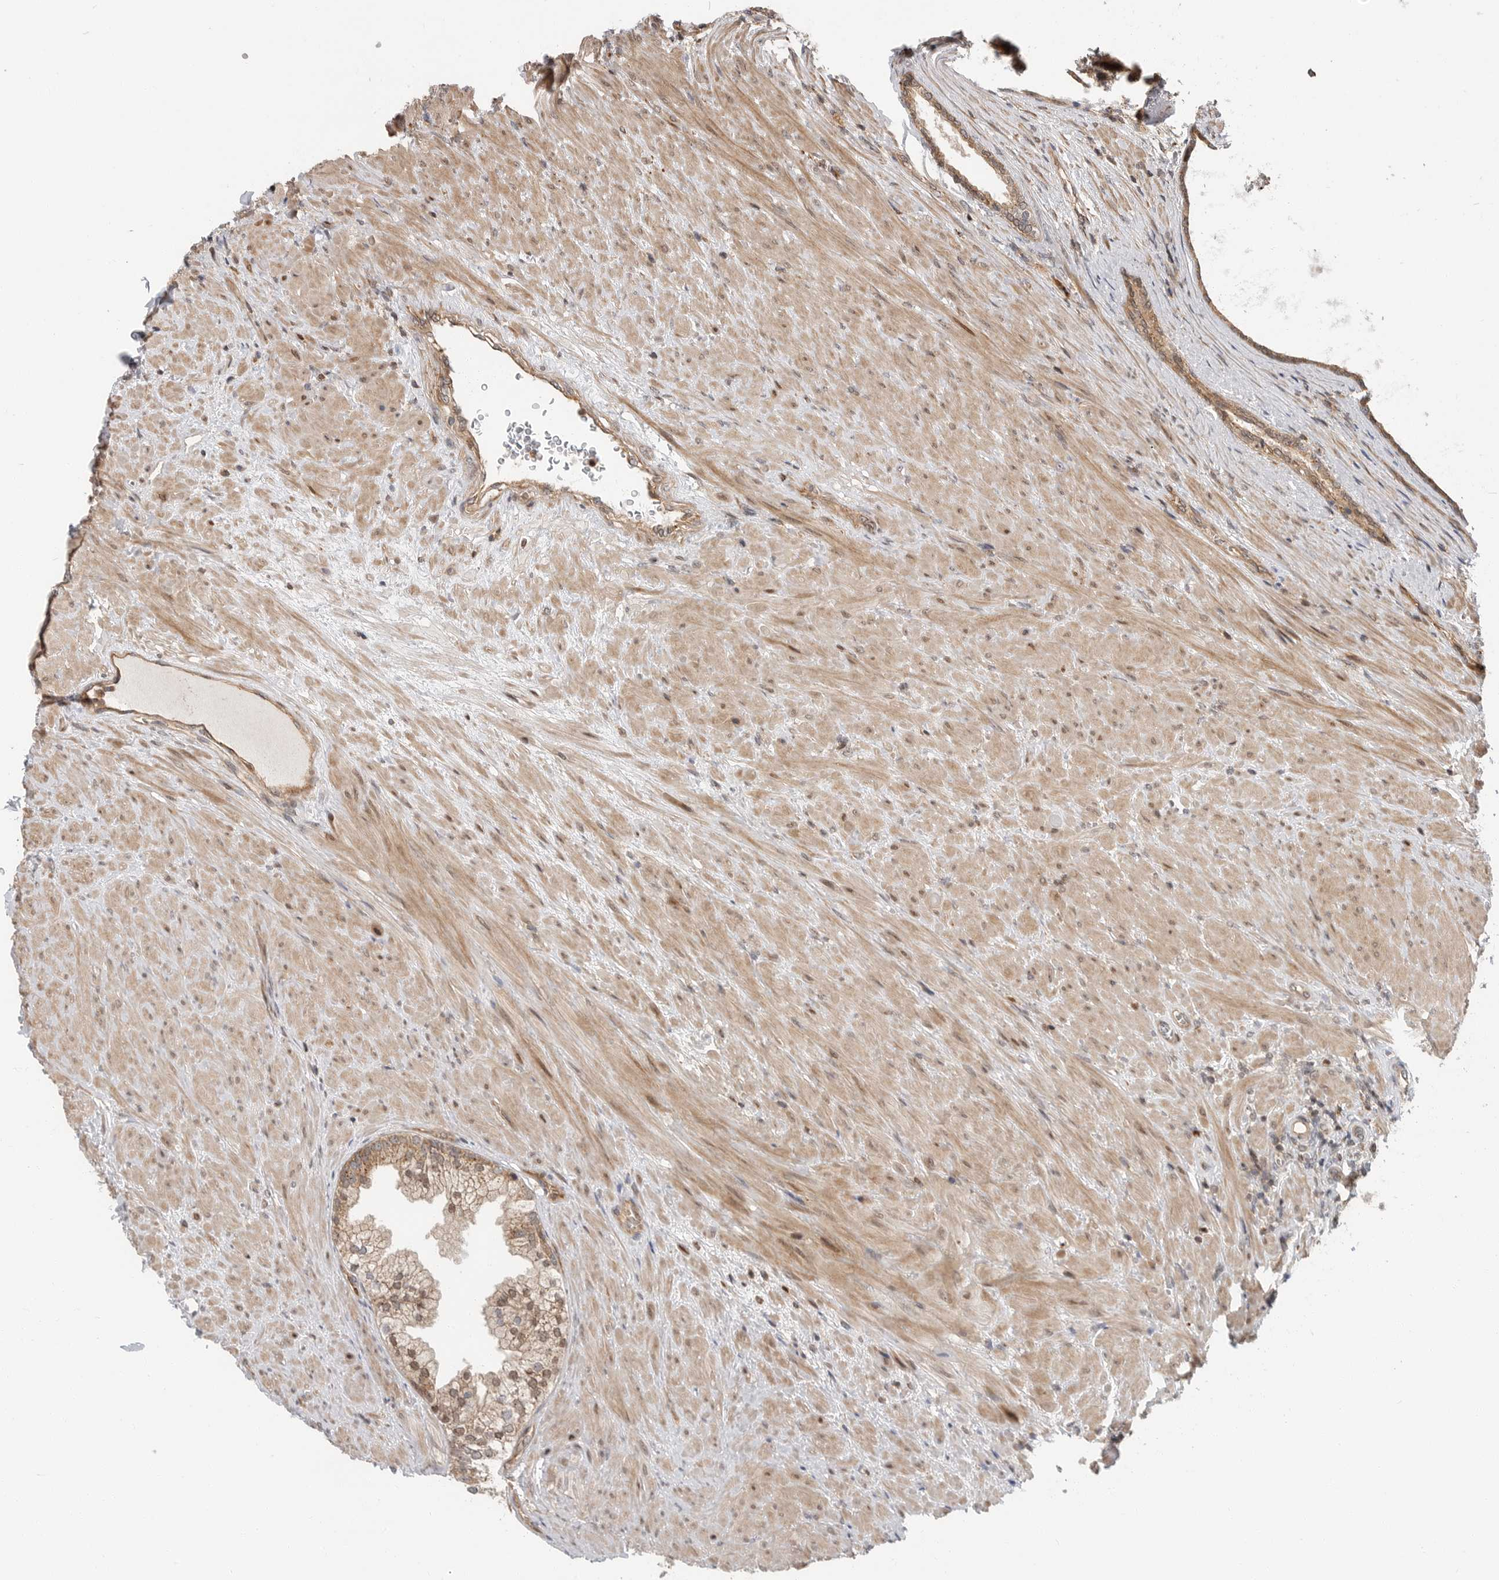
{"staining": {"intensity": "moderate", "quantity": ">75%", "location": "cytoplasmic/membranous,nuclear"}, "tissue": "prostate", "cell_type": "Glandular cells", "image_type": "normal", "snomed": [{"axis": "morphology", "description": "Normal tissue, NOS"}, {"axis": "topography", "description": "Prostate"}], "caption": "Protein analysis of unremarkable prostate shows moderate cytoplasmic/membranous,nuclear staining in about >75% of glandular cells.", "gene": "STRAP", "patient": {"sex": "male", "age": 76}}